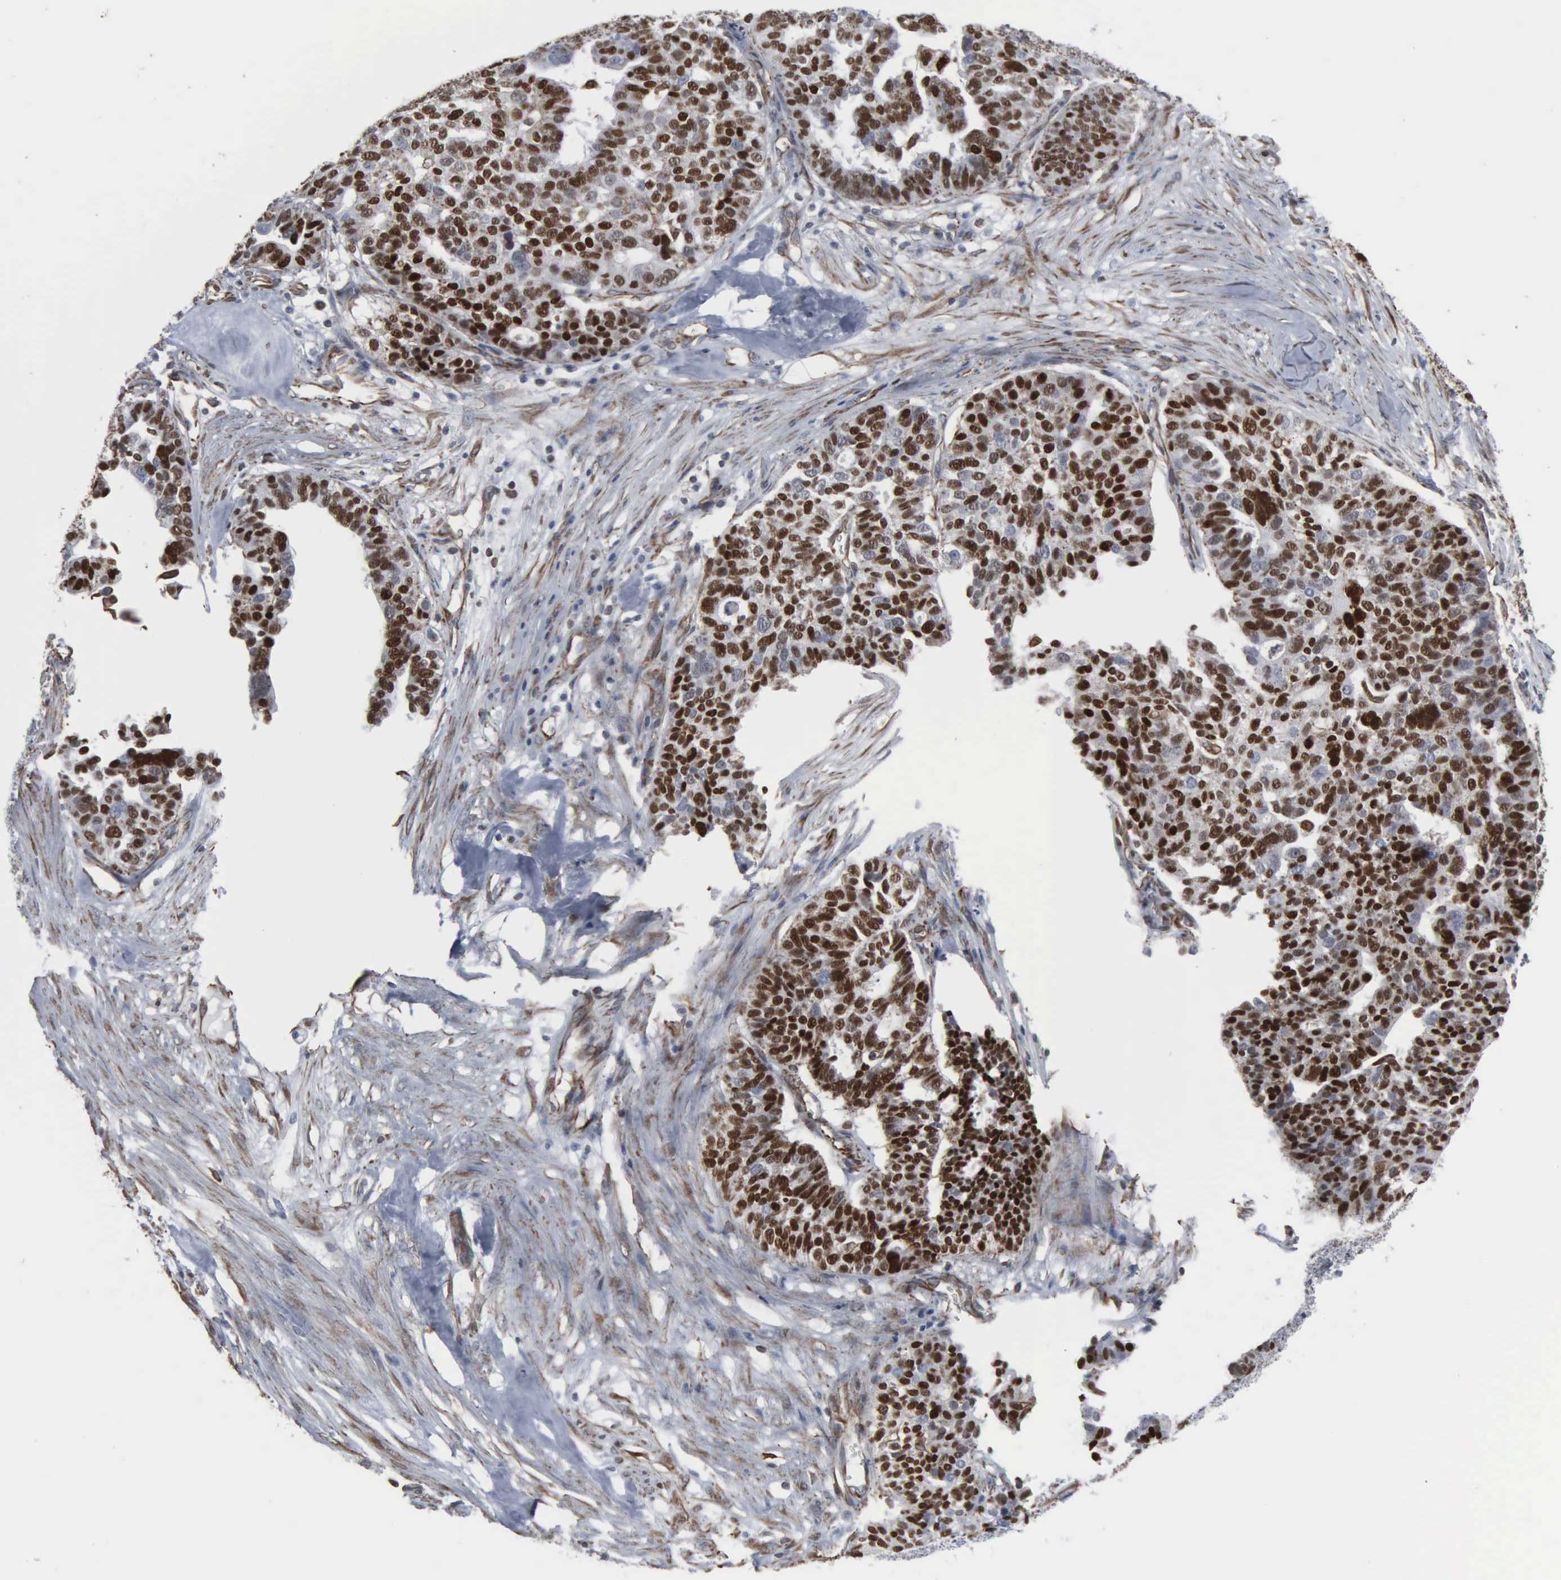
{"staining": {"intensity": "strong", "quantity": "25%-75%", "location": "nuclear"}, "tissue": "ovarian cancer", "cell_type": "Tumor cells", "image_type": "cancer", "snomed": [{"axis": "morphology", "description": "Cystadenocarcinoma, serous, NOS"}, {"axis": "topography", "description": "Ovary"}], "caption": "Ovarian cancer (serous cystadenocarcinoma) tissue reveals strong nuclear expression in approximately 25%-75% of tumor cells", "gene": "CCNE1", "patient": {"sex": "female", "age": 59}}